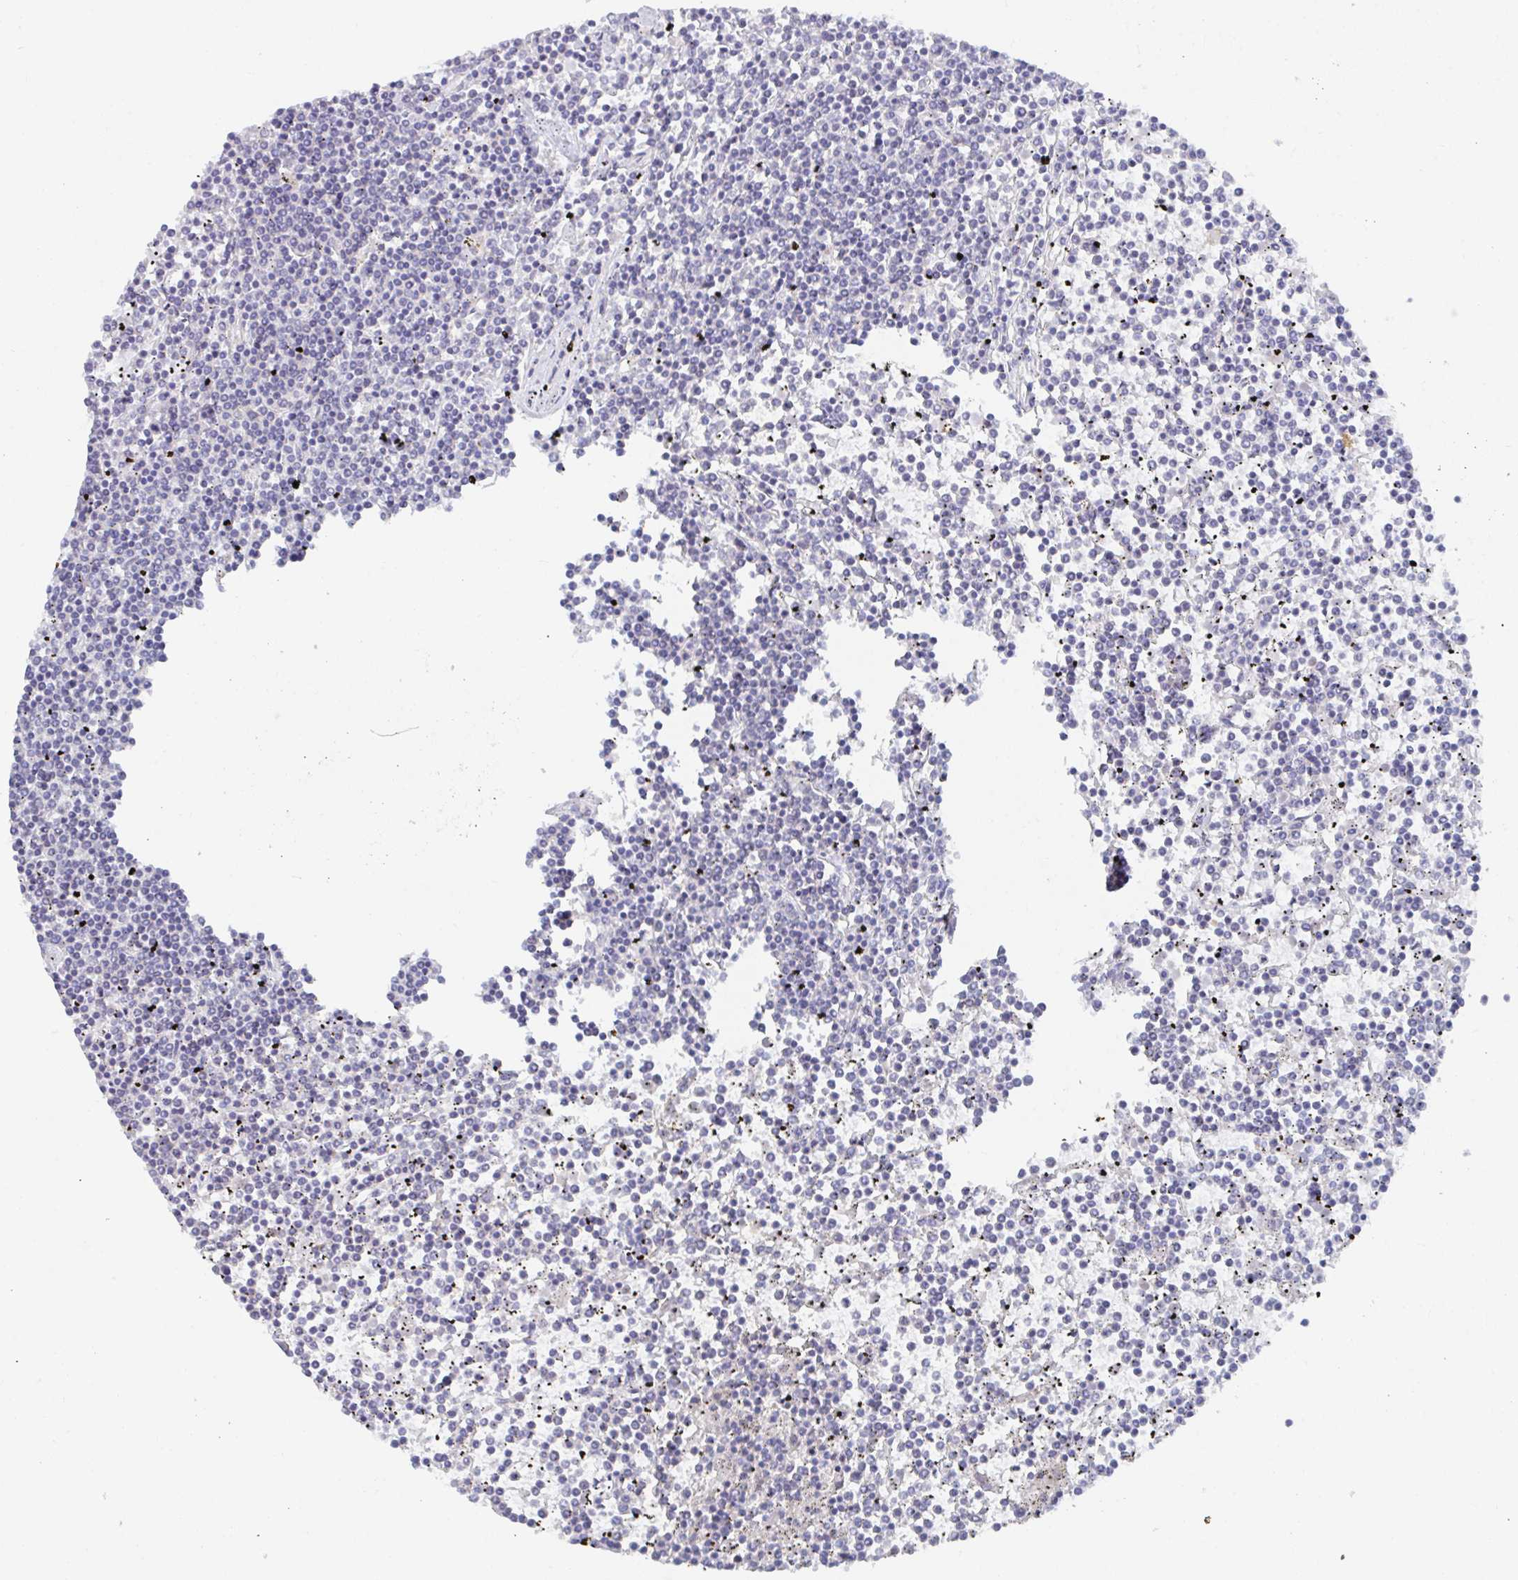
{"staining": {"intensity": "negative", "quantity": "none", "location": "none"}, "tissue": "lymphoma", "cell_type": "Tumor cells", "image_type": "cancer", "snomed": [{"axis": "morphology", "description": "Malignant lymphoma, non-Hodgkin's type, Low grade"}, {"axis": "topography", "description": "Spleen"}], "caption": "This is a image of immunohistochemistry (IHC) staining of lymphoma, which shows no expression in tumor cells.", "gene": "KCNK5", "patient": {"sex": "female", "age": 19}}